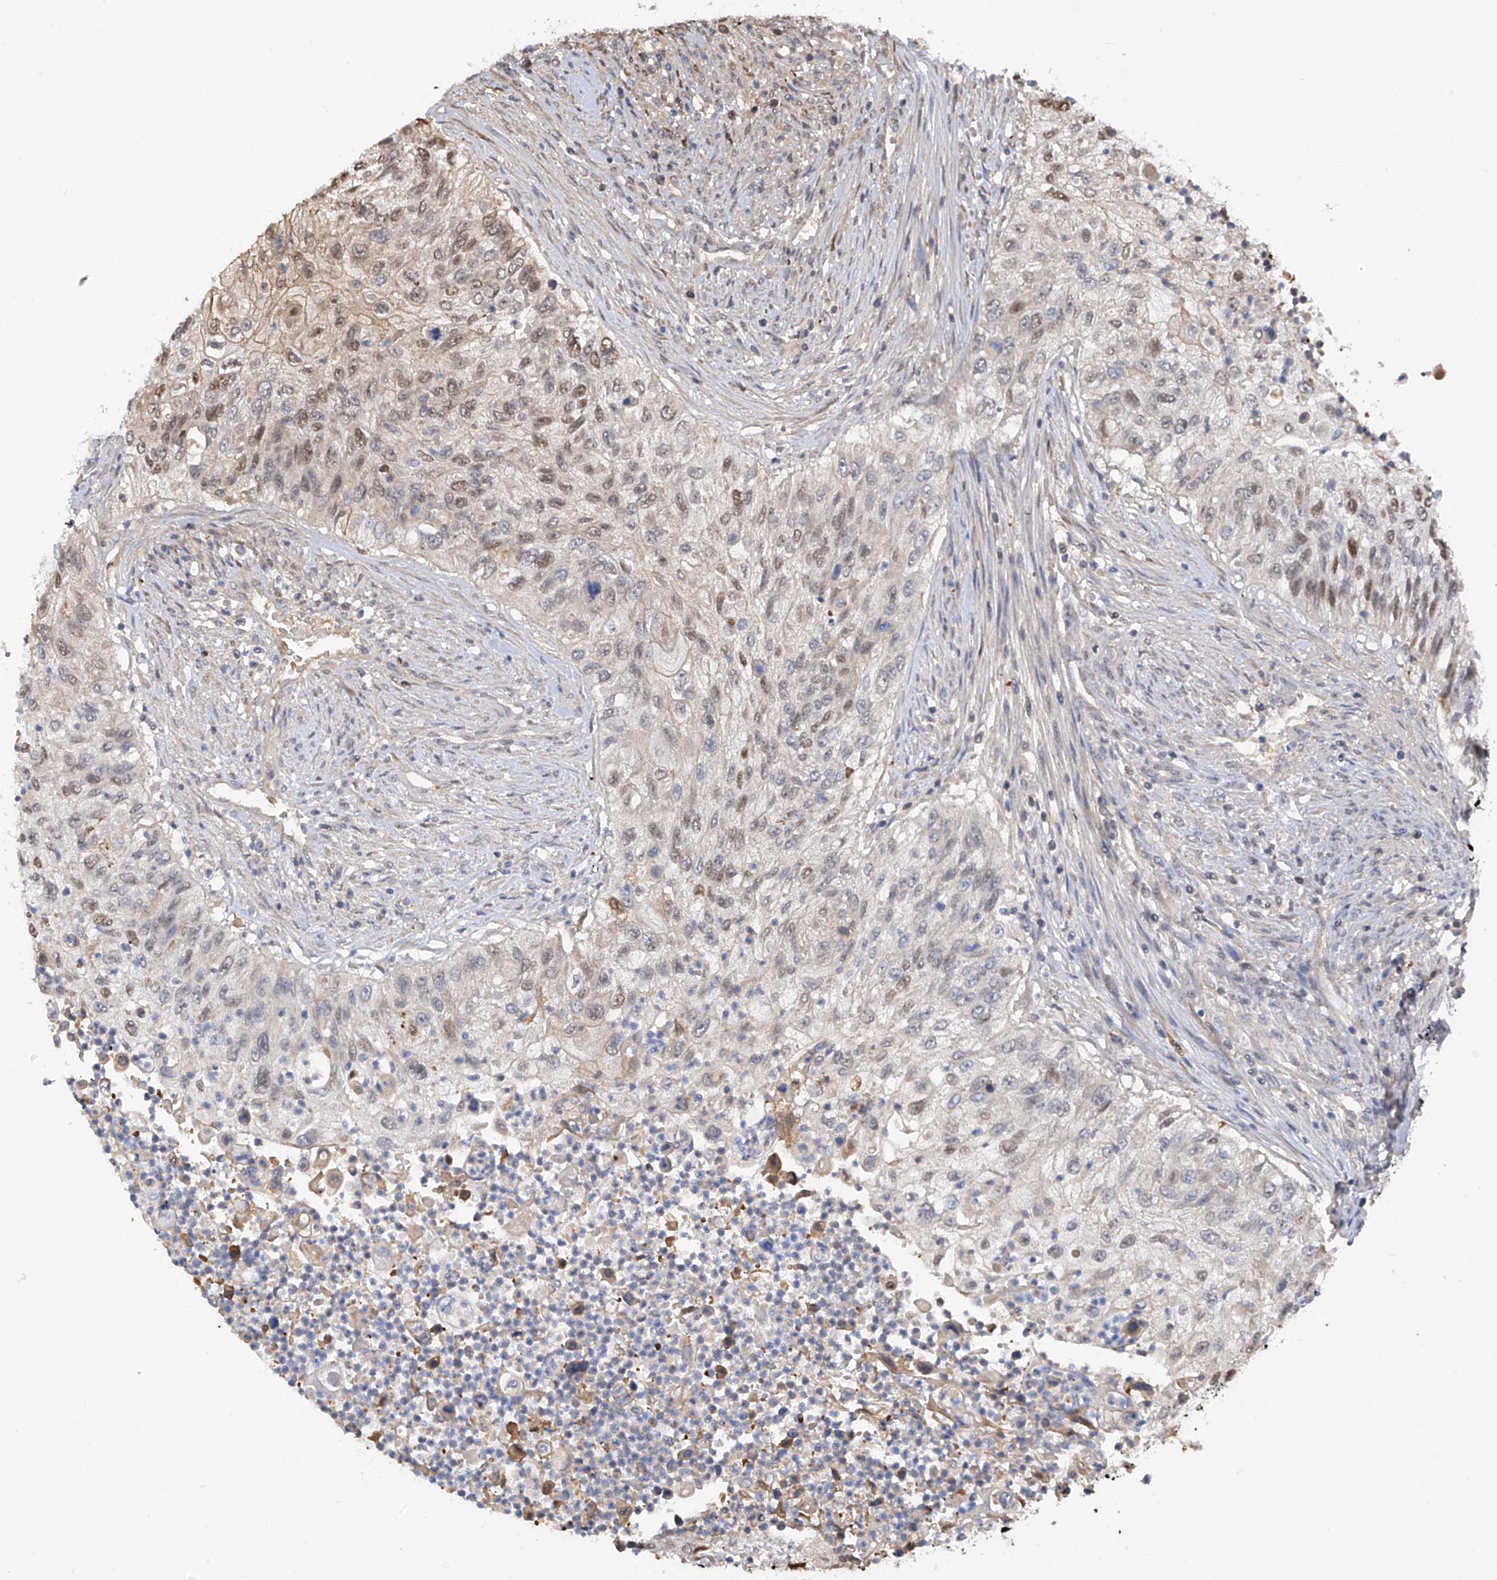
{"staining": {"intensity": "weak", "quantity": "25%-75%", "location": "nuclear"}, "tissue": "urothelial cancer", "cell_type": "Tumor cells", "image_type": "cancer", "snomed": [{"axis": "morphology", "description": "Urothelial carcinoma, High grade"}, {"axis": "topography", "description": "Urinary bladder"}], "caption": "Protein staining of urothelial carcinoma (high-grade) tissue shows weak nuclear positivity in about 25%-75% of tumor cells.", "gene": "PMM1", "patient": {"sex": "female", "age": 60}}